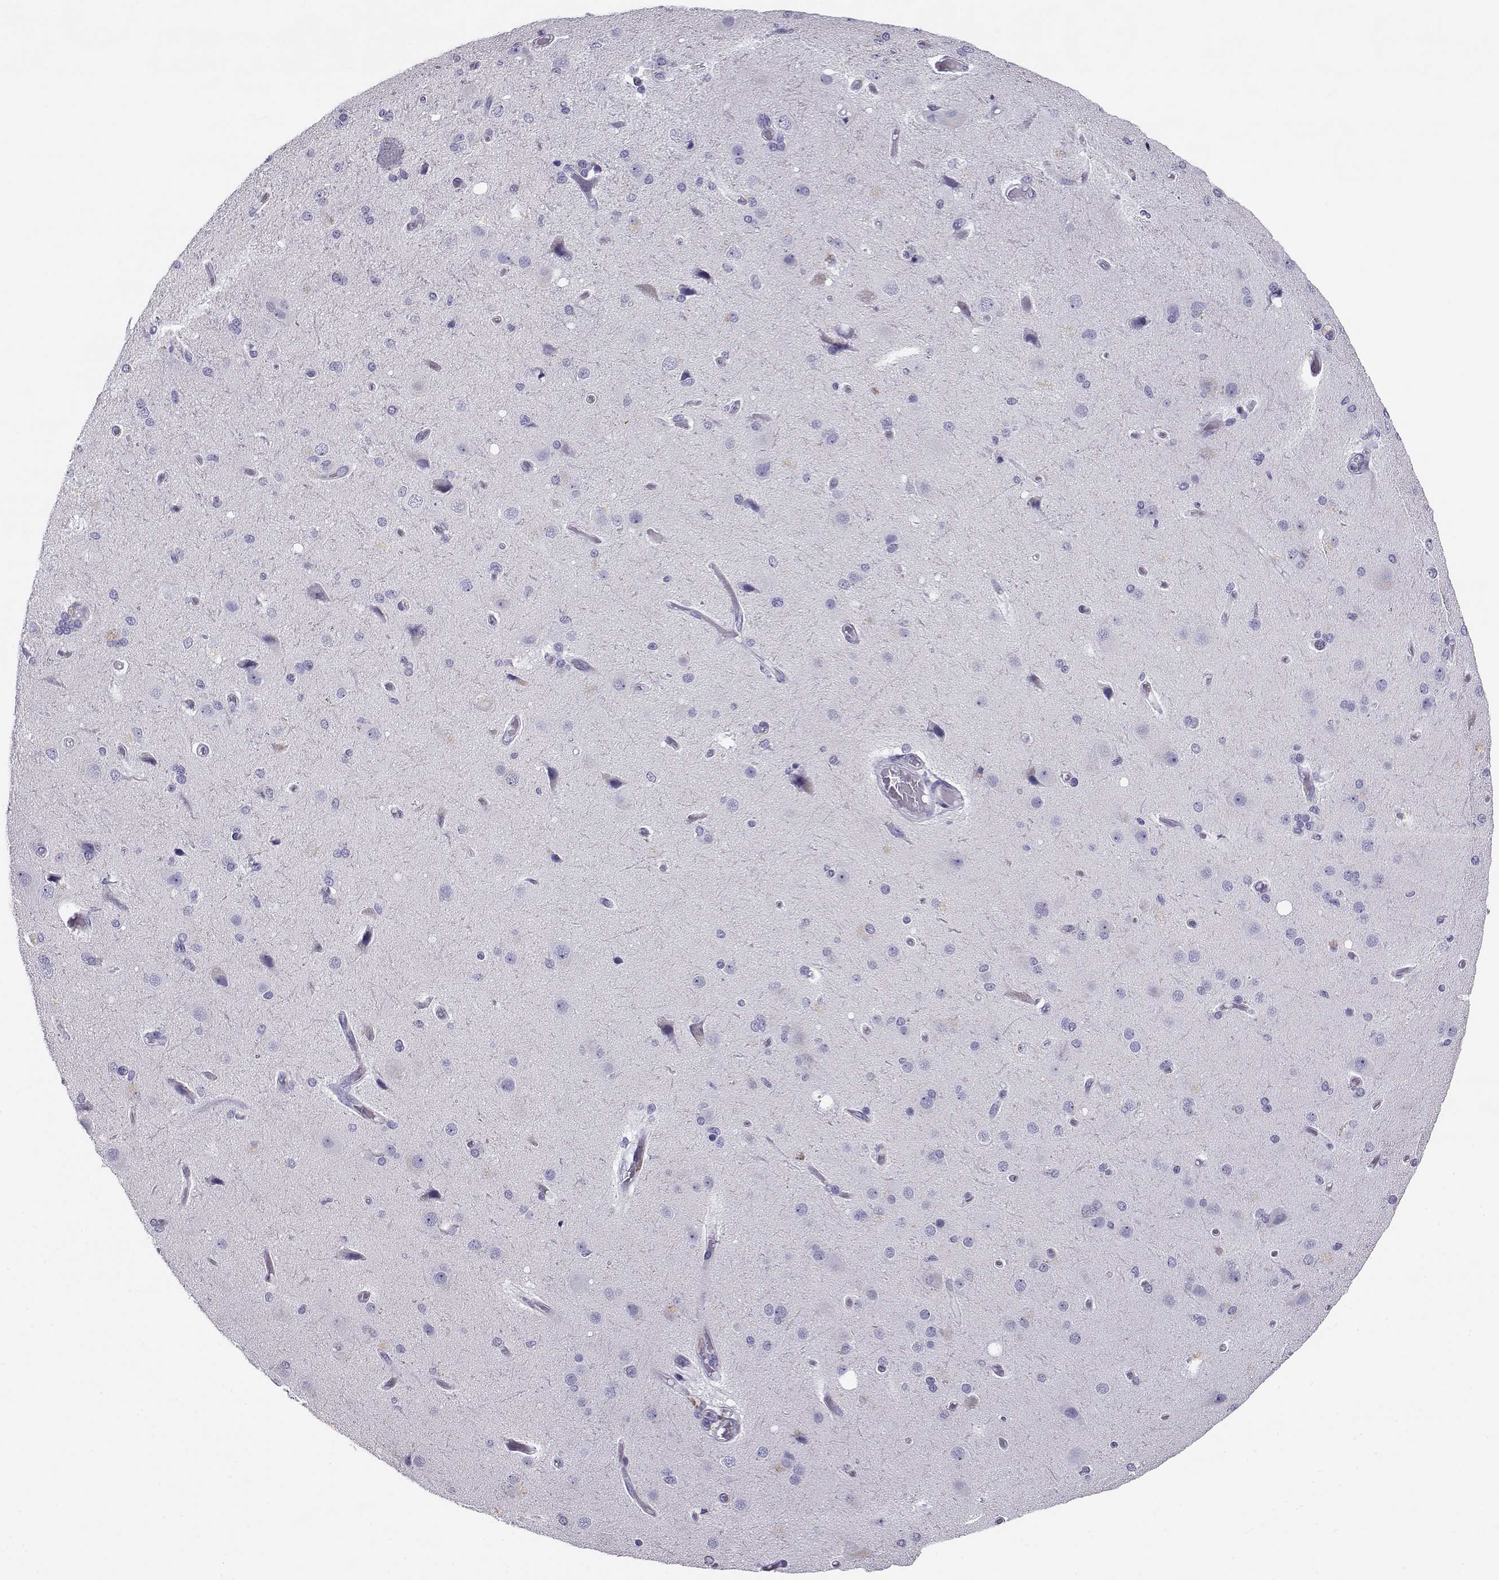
{"staining": {"intensity": "negative", "quantity": "none", "location": "none"}, "tissue": "cerebral cortex", "cell_type": "Endothelial cells", "image_type": "normal", "snomed": [{"axis": "morphology", "description": "Normal tissue, NOS"}, {"axis": "morphology", "description": "Glioma, malignant, High grade"}, {"axis": "topography", "description": "Cerebral cortex"}], "caption": "Immunohistochemistry micrograph of benign cerebral cortex stained for a protein (brown), which displays no staining in endothelial cells.", "gene": "CABS1", "patient": {"sex": "male", "age": 77}}